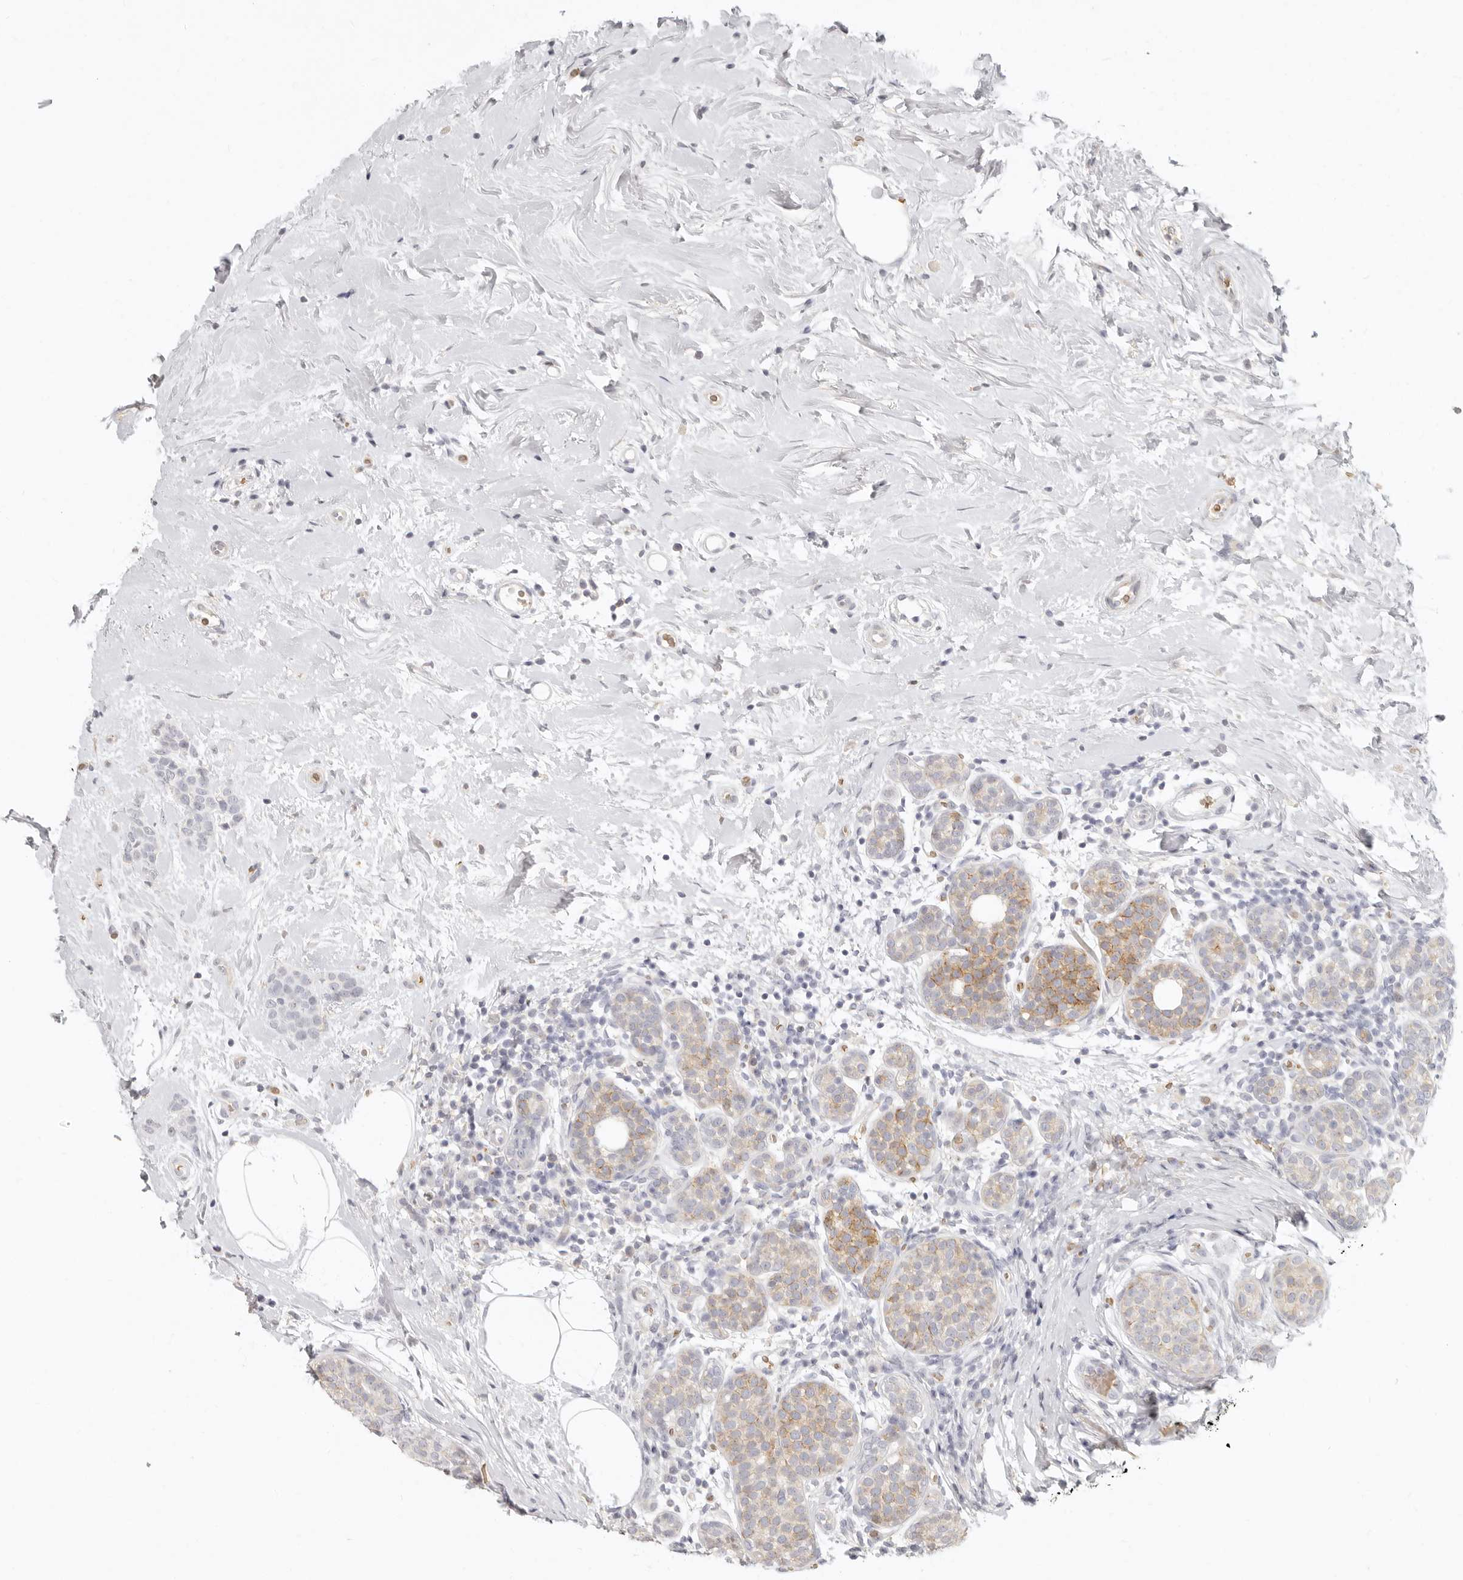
{"staining": {"intensity": "negative", "quantity": "none", "location": "none"}, "tissue": "breast cancer", "cell_type": "Tumor cells", "image_type": "cancer", "snomed": [{"axis": "morphology", "description": "Lobular carcinoma, in situ"}, {"axis": "morphology", "description": "Lobular carcinoma"}, {"axis": "topography", "description": "Breast"}], "caption": "An image of breast cancer (lobular carcinoma in situ) stained for a protein demonstrates no brown staining in tumor cells.", "gene": "NIBAN1", "patient": {"sex": "female", "age": 41}}